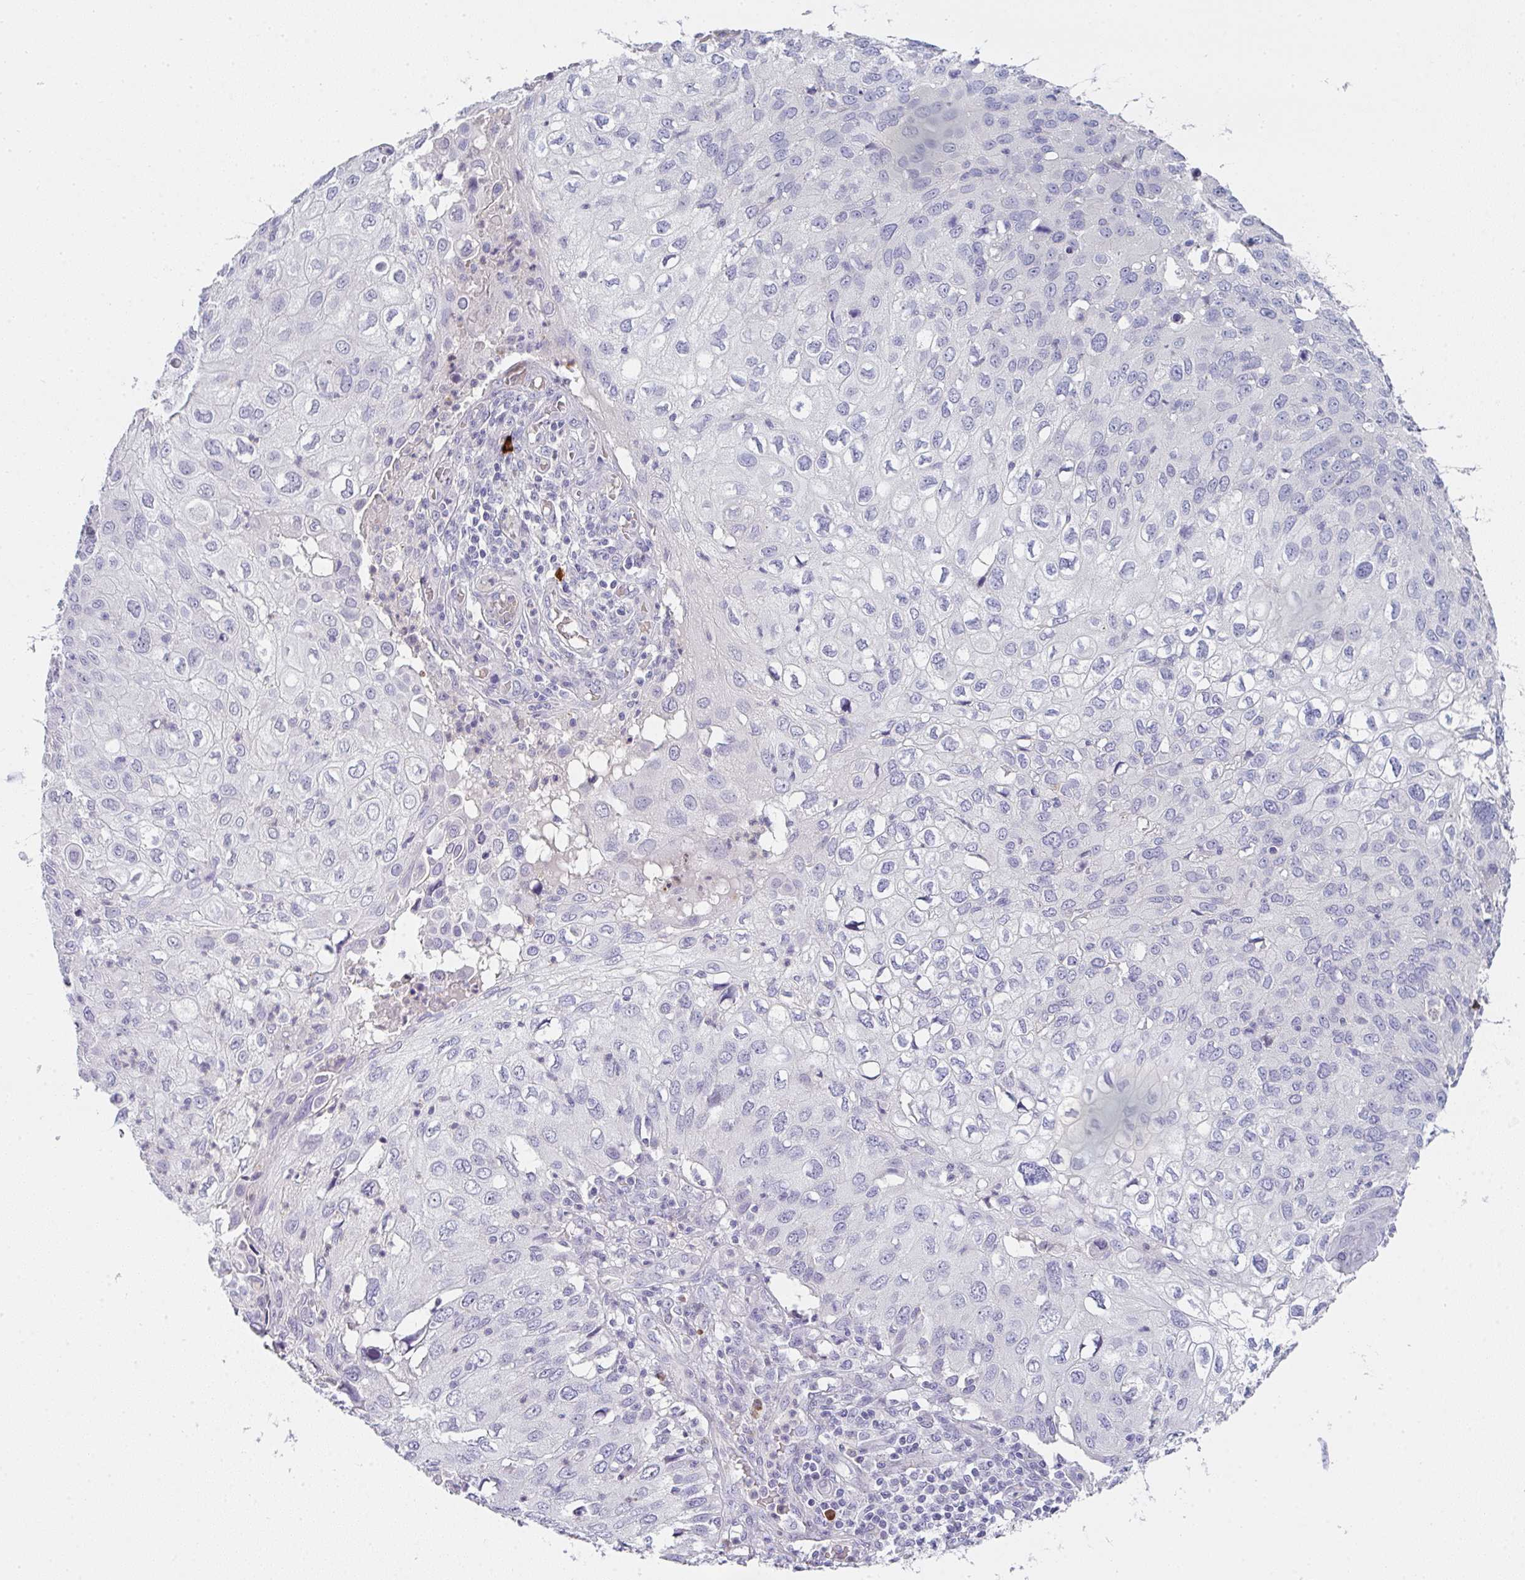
{"staining": {"intensity": "negative", "quantity": "none", "location": "none"}, "tissue": "skin cancer", "cell_type": "Tumor cells", "image_type": "cancer", "snomed": [{"axis": "morphology", "description": "Squamous cell carcinoma, NOS"}, {"axis": "topography", "description": "Skin"}], "caption": "Immunohistochemical staining of human skin cancer reveals no significant expression in tumor cells.", "gene": "CACNA1S", "patient": {"sex": "male", "age": 87}}